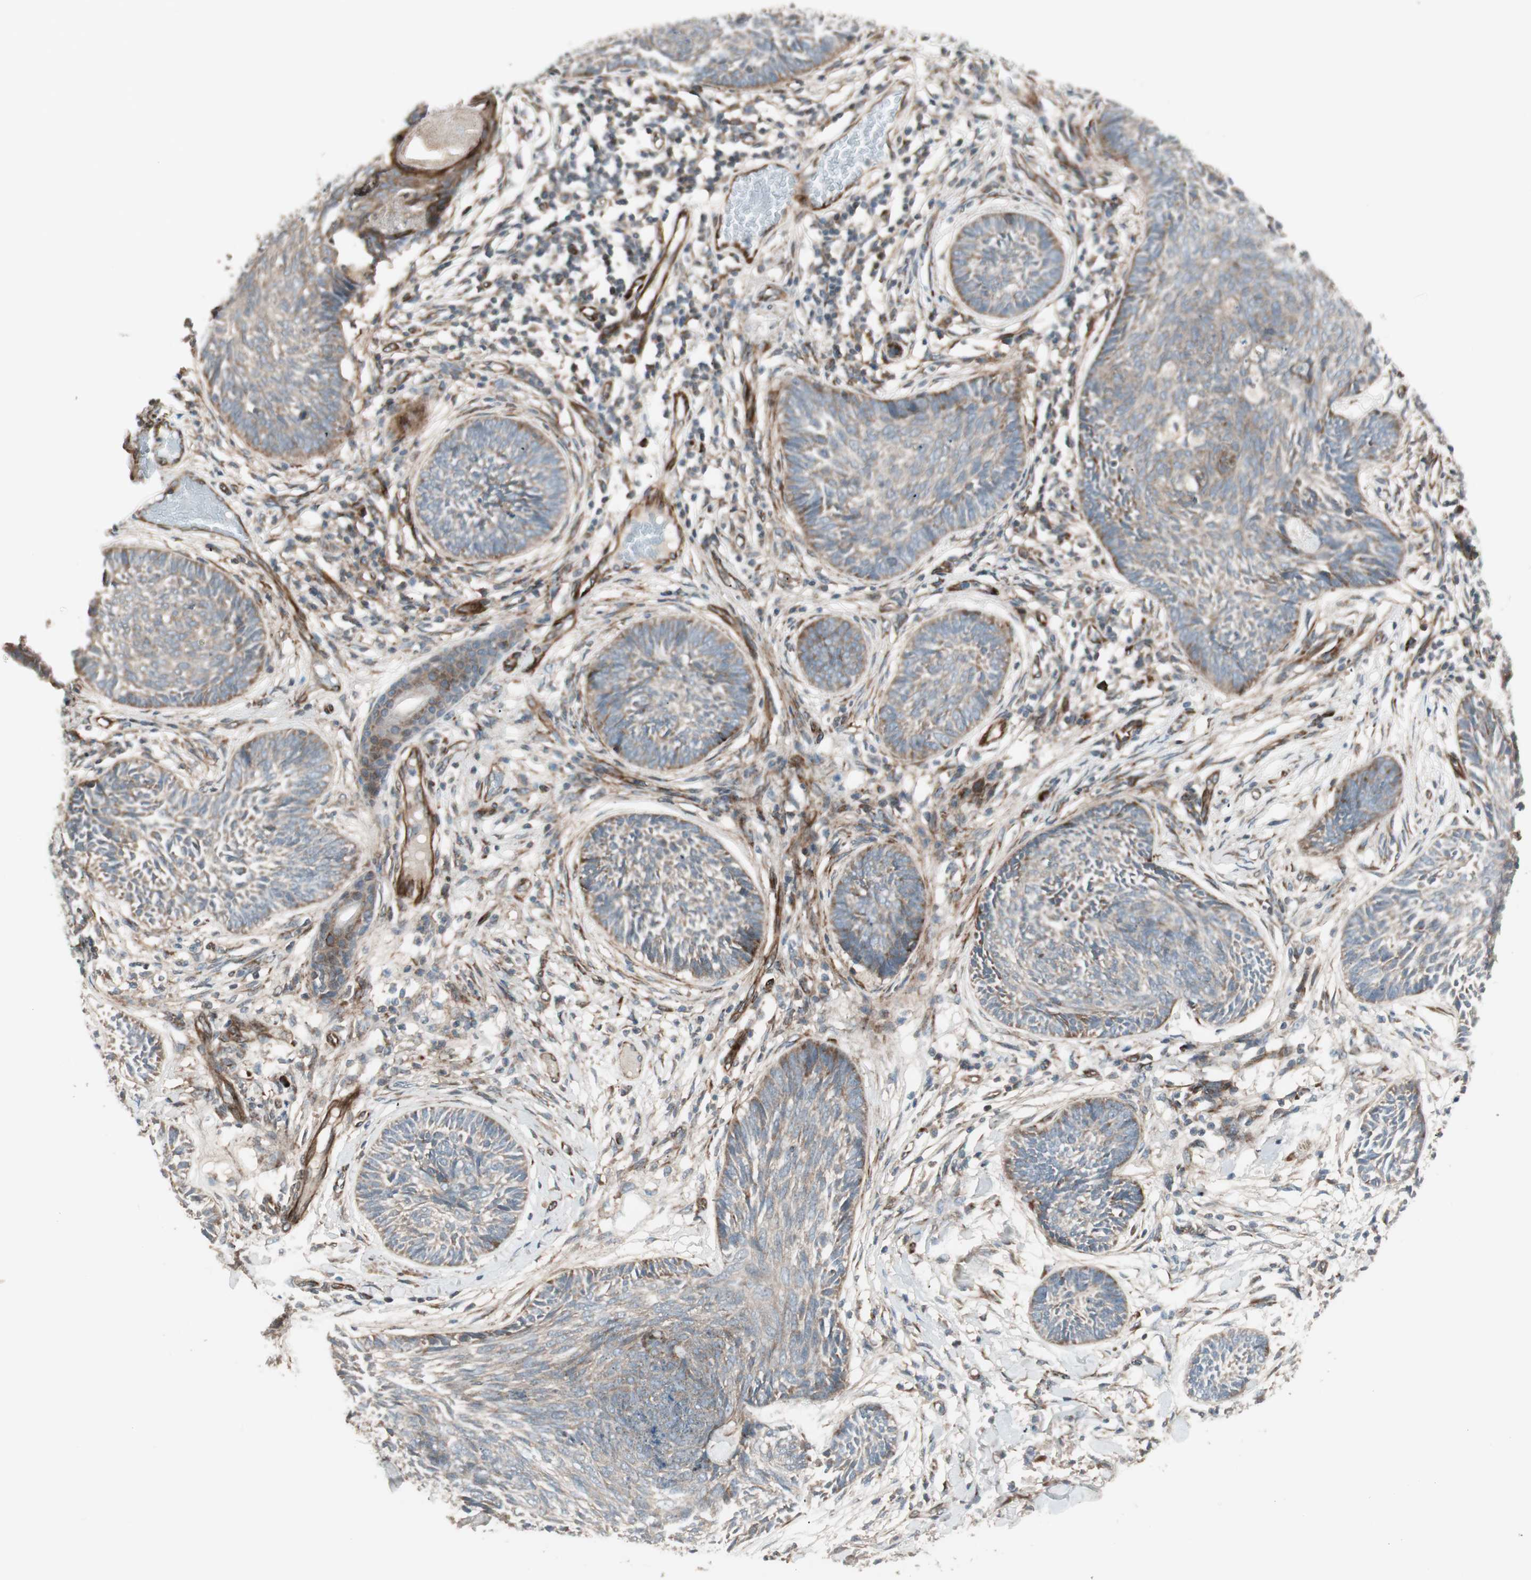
{"staining": {"intensity": "weak", "quantity": ">75%", "location": "cytoplasmic/membranous"}, "tissue": "skin cancer", "cell_type": "Tumor cells", "image_type": "cancer", "snomed": [{"axis": "morphology", "description": "Papilloma, NOS"}, {"axis": "morphology", "description": "Basal cell carcinoma"}, {"axis": "topography", "description": "Skin"}], "caption": "Weak cytoplasmic/membranous positivity is appreciated in approximately >75% of tumor cells in skin cancer (papilloma).", "gene": "PPP2R5E", "patient": {"sex": "male", "age": 87}}